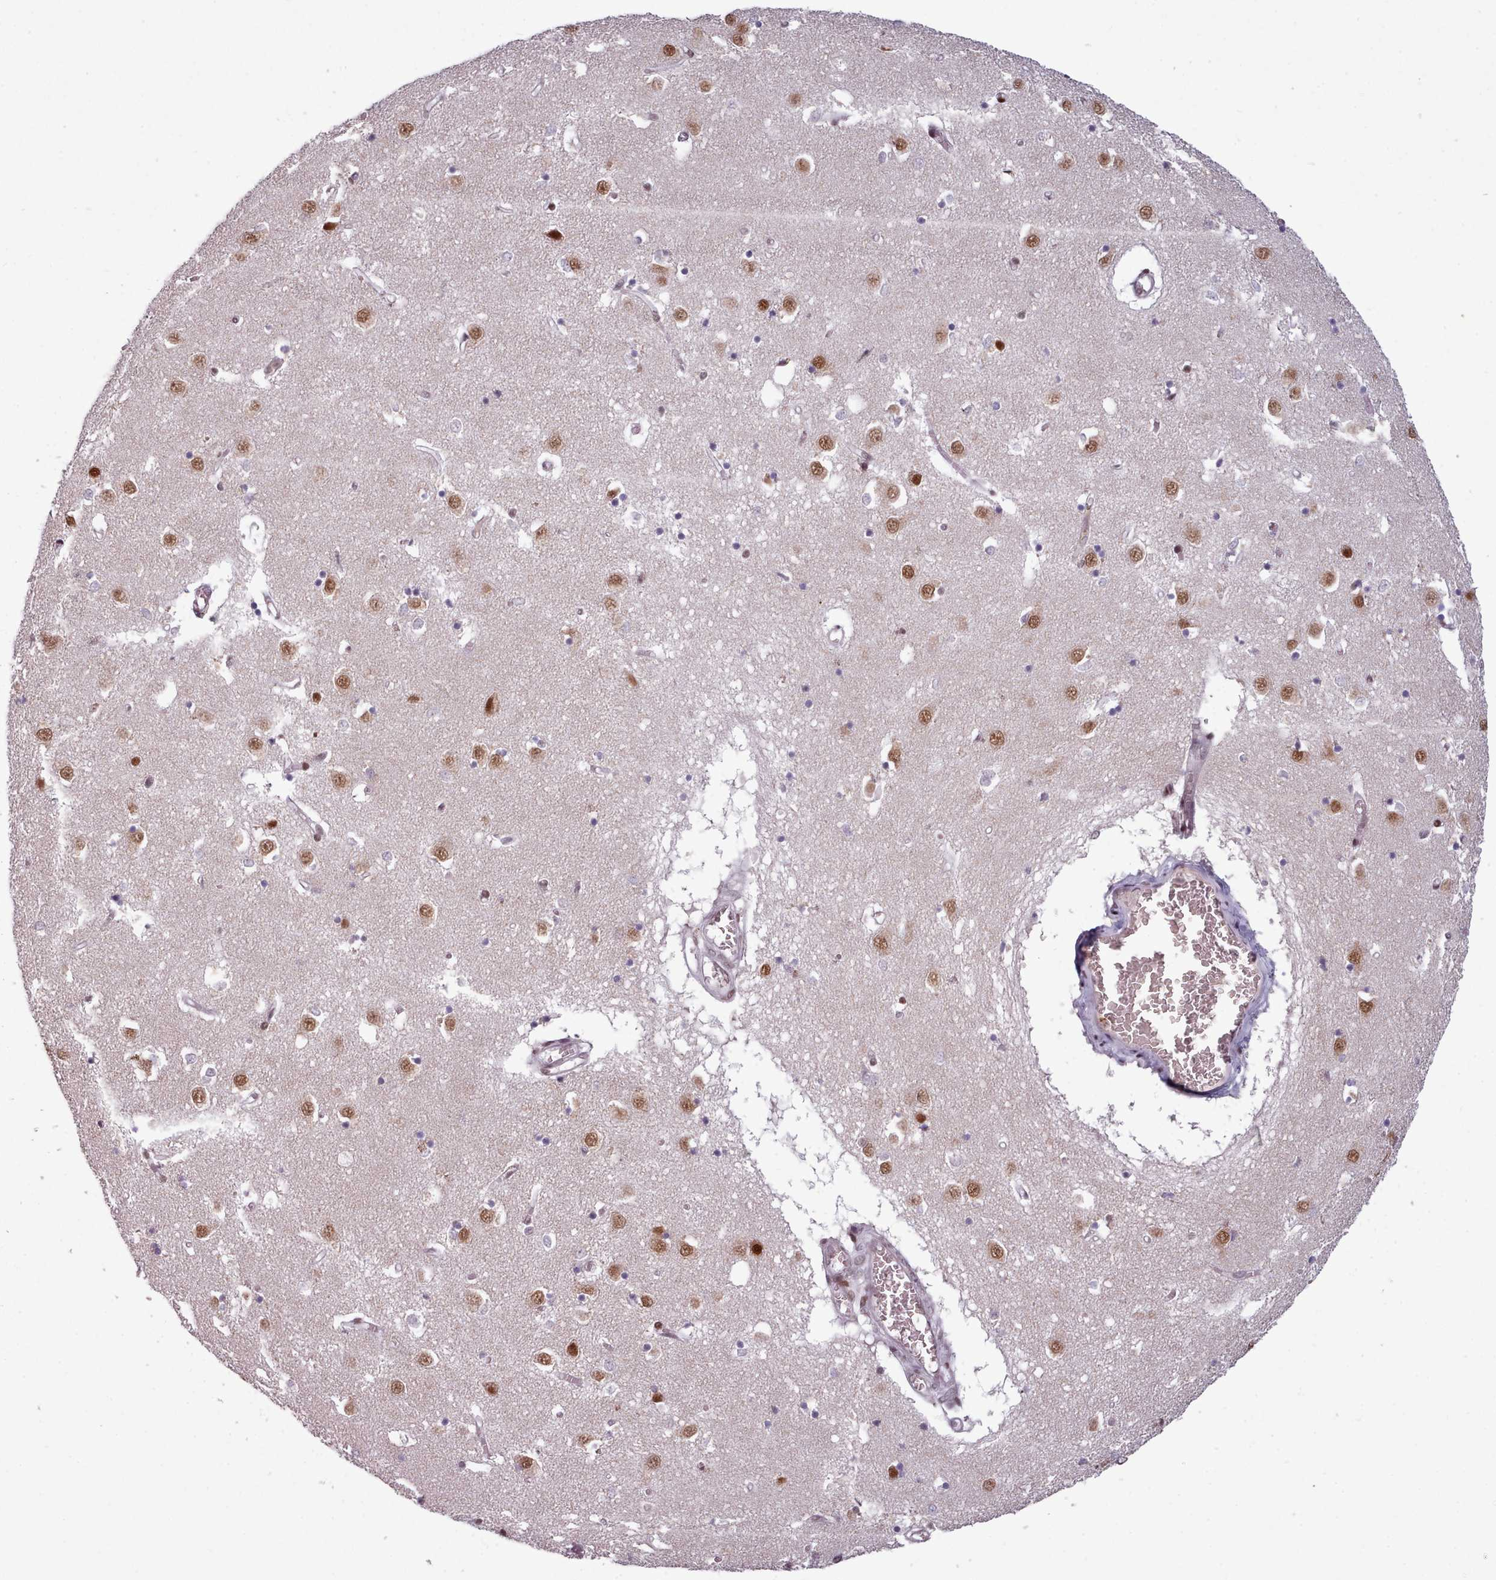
{"staining": {"intensity": "strong", "quantity": "<25%", "location": "nuclear"}, "tissue": "caudate", "cell_type": "Glial cells", "image_type": "normal", "snomed": [{"axis": "morphology", "description": "Normal tissue, NOS"}, {"axis": "topography", "description": "Lateral ventricle wall"}], "caption": "Normal caudate exhibits strong nuclear staining in about <25% of glial cells.", "gene": "SRSF9", "patient": {"sex": "male", "age": 70}}